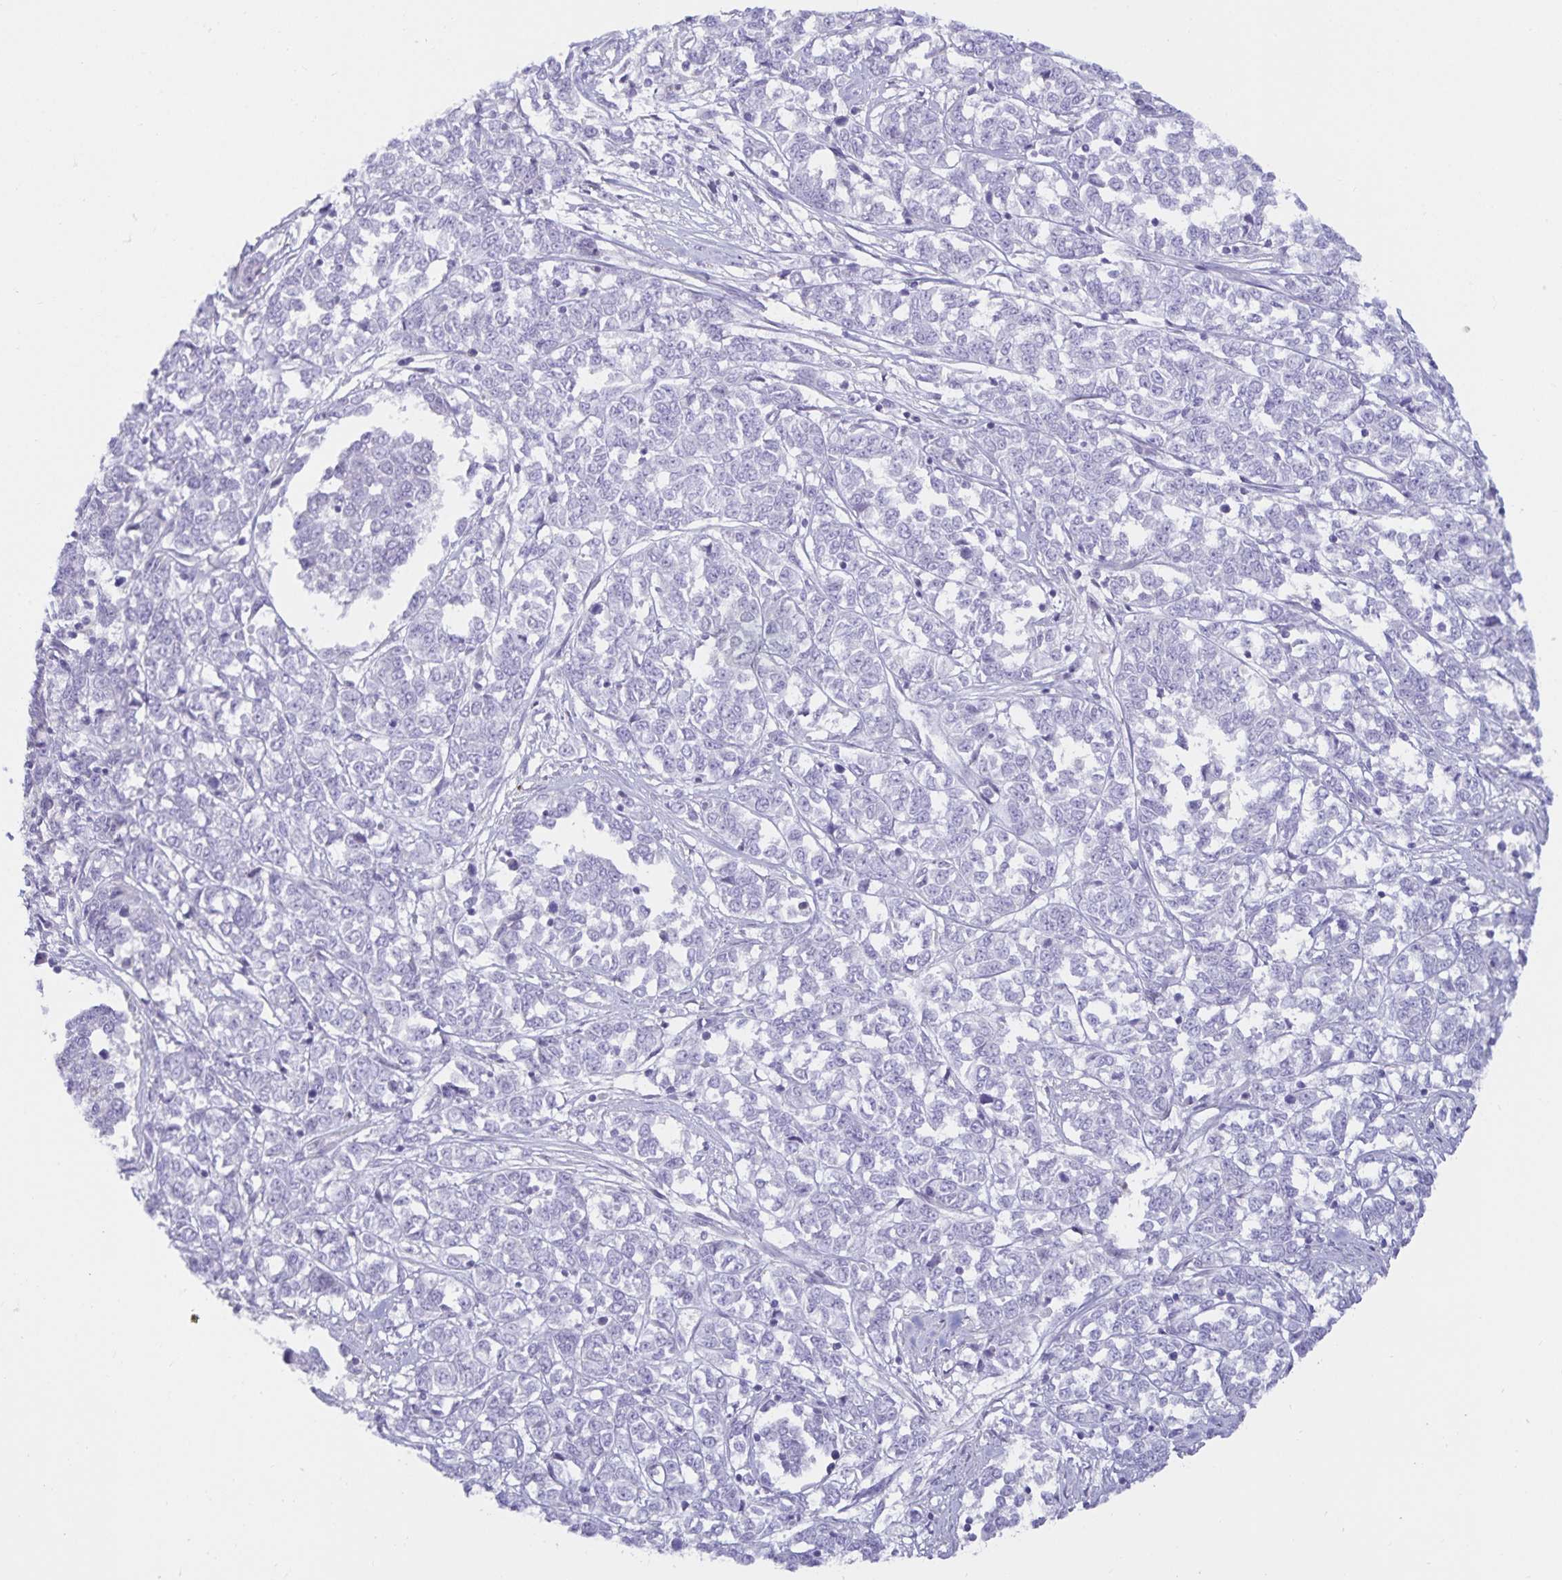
{"staining": {"intensity": "negative", "quantity": "none", "location": "none"}, "tissue": "melanoma", "cell_type": "Tumor cells", "image_type": "cancer", "snomed": [{"axis": "morphology", "description": "Malignant melanoma, NOS"}, {"axis": "topography", "description": "Skin"}], "caption": "DAB (3,3'-diaminobenzidine) immunohistochemical staining of human melanoma exhibits no significant staining in tumor cells.", "gene": "SPAG4", "patient": {"sex": "female", "age": 72}}